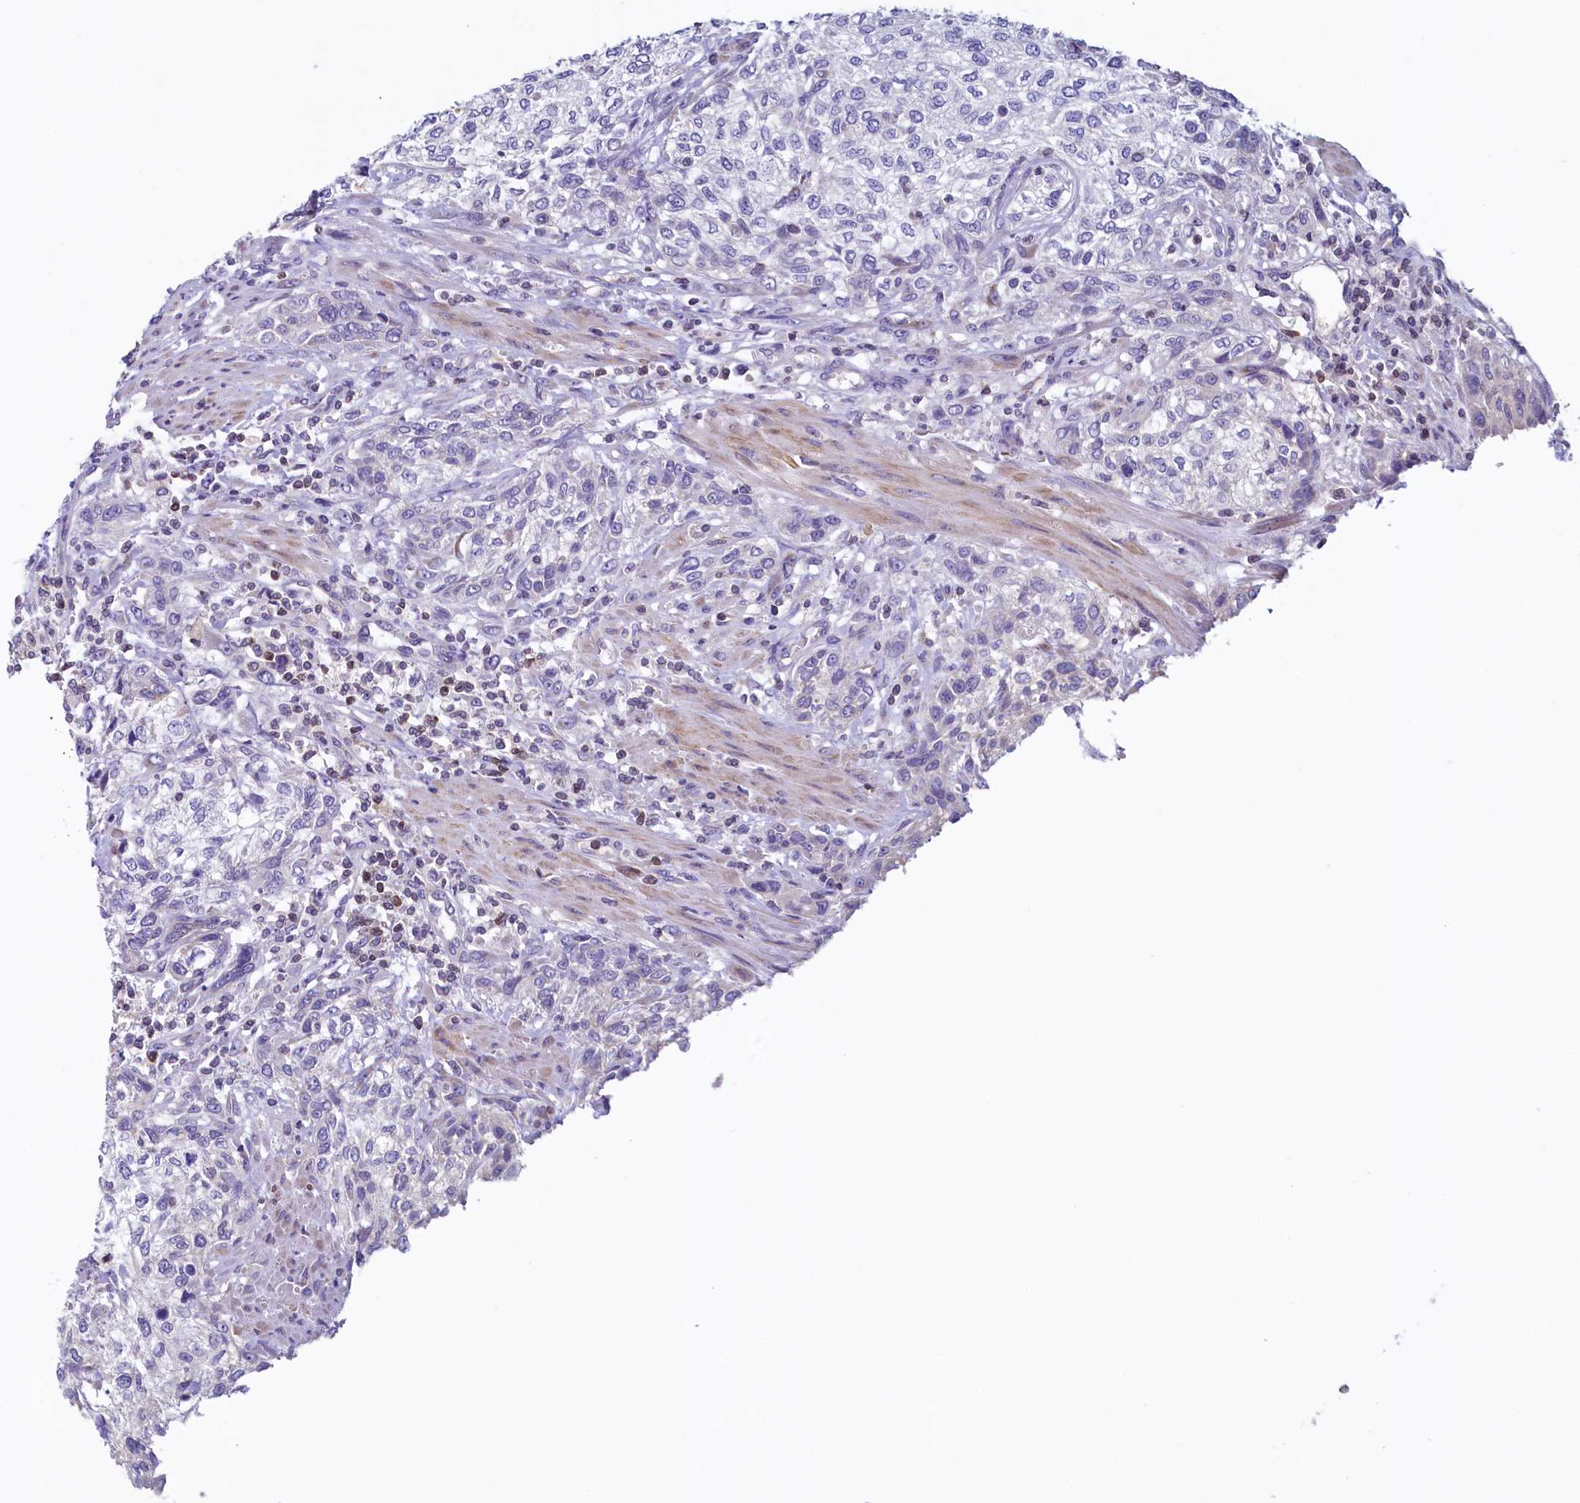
{"staining": {"intensity": "negative", "quantity": "none", "location": "none"}, "tissue": "urothelial cancer", "cell_type": "Tumor cells", "image_type": "cancer", "snomed": [{"axis": "morphology", "description": "Normal tissue, NOS"}, {"axis": "morphology", "description": "Urothelial carcinoma, NOS"}, {"axis": "topography", "description": "Urinary bladder"}, {"axis": "topography", "description": "Peripheral nerve tissue"}], "caption": "There is no significant staining in tumor cells of urothelial cancer. (DAB (3,3'-diaminobenzidine) immunohistochemistry (IHC) with hematoxylin counter stain).", "gene": "TRAF3IP3", "patient": {"sex": "male", "age": 35}}